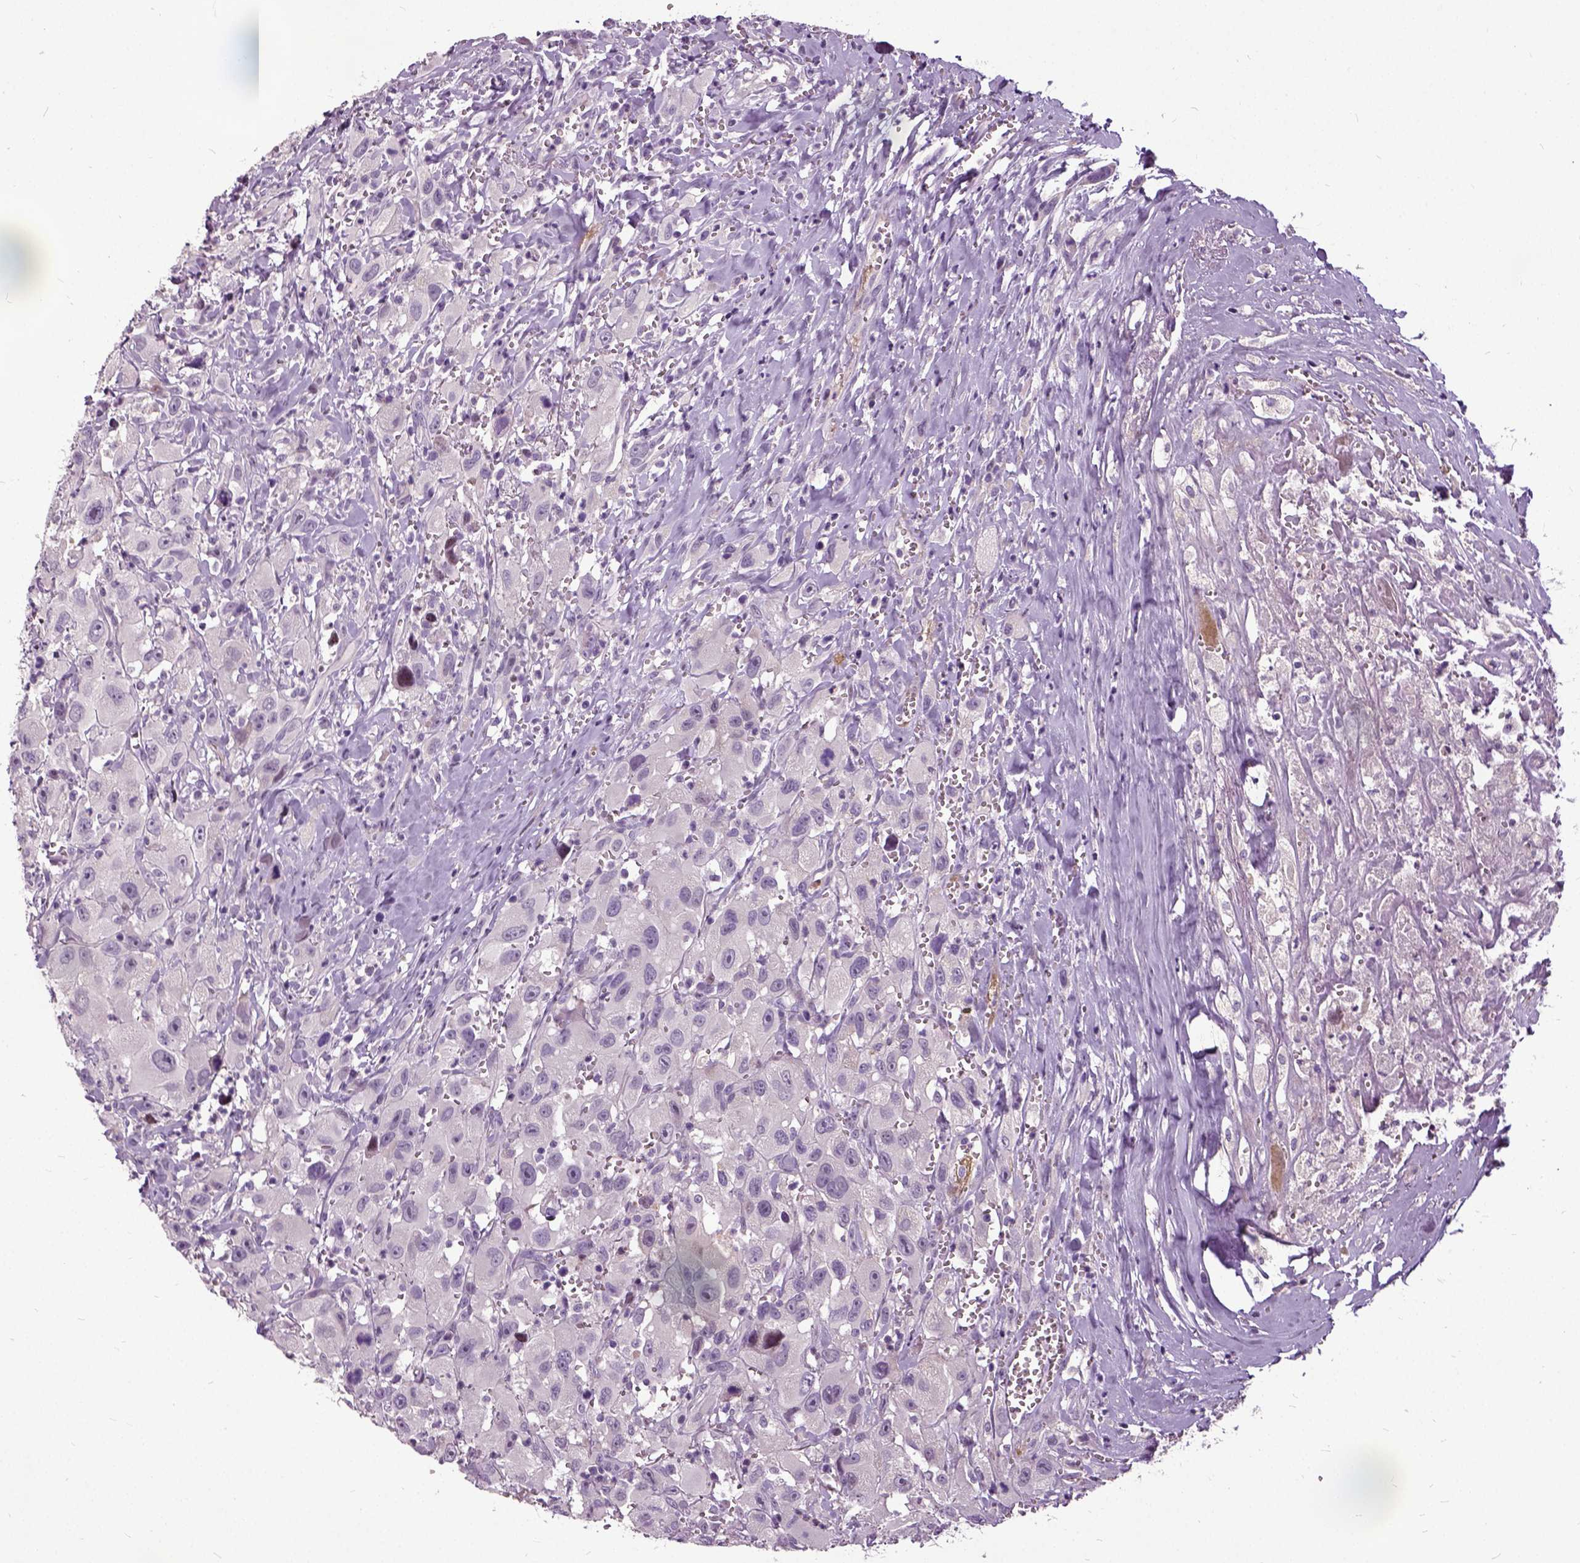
{"staining": {"intensity": "negative", "quantity": "none", "location": "none"}, "tissue": "head and neck cancer", "cell_type": "Tumor cells", "image_type": "cancer", "snomed": [{"axis": "morphology", "description": "Squamous cell carcinoma, NOS"}, {"axis": "morphology", "description": "Squamous cell carcinoma, metastatic, NOS"}, {"axis": "topography", "description": "Oral tissue"}, {"axis": "topography", "description": "Head-Neck"}], "caption": "This histopathology image is of squamous cell carcinoma (head and neck) stained with immunohistochemistry to label a protein in brown with the nuclei are counter-stained blue. There is no positivity in tumor cells.", "gene": "ILRUN", "patient": {"sex": "female", "age": 85}}